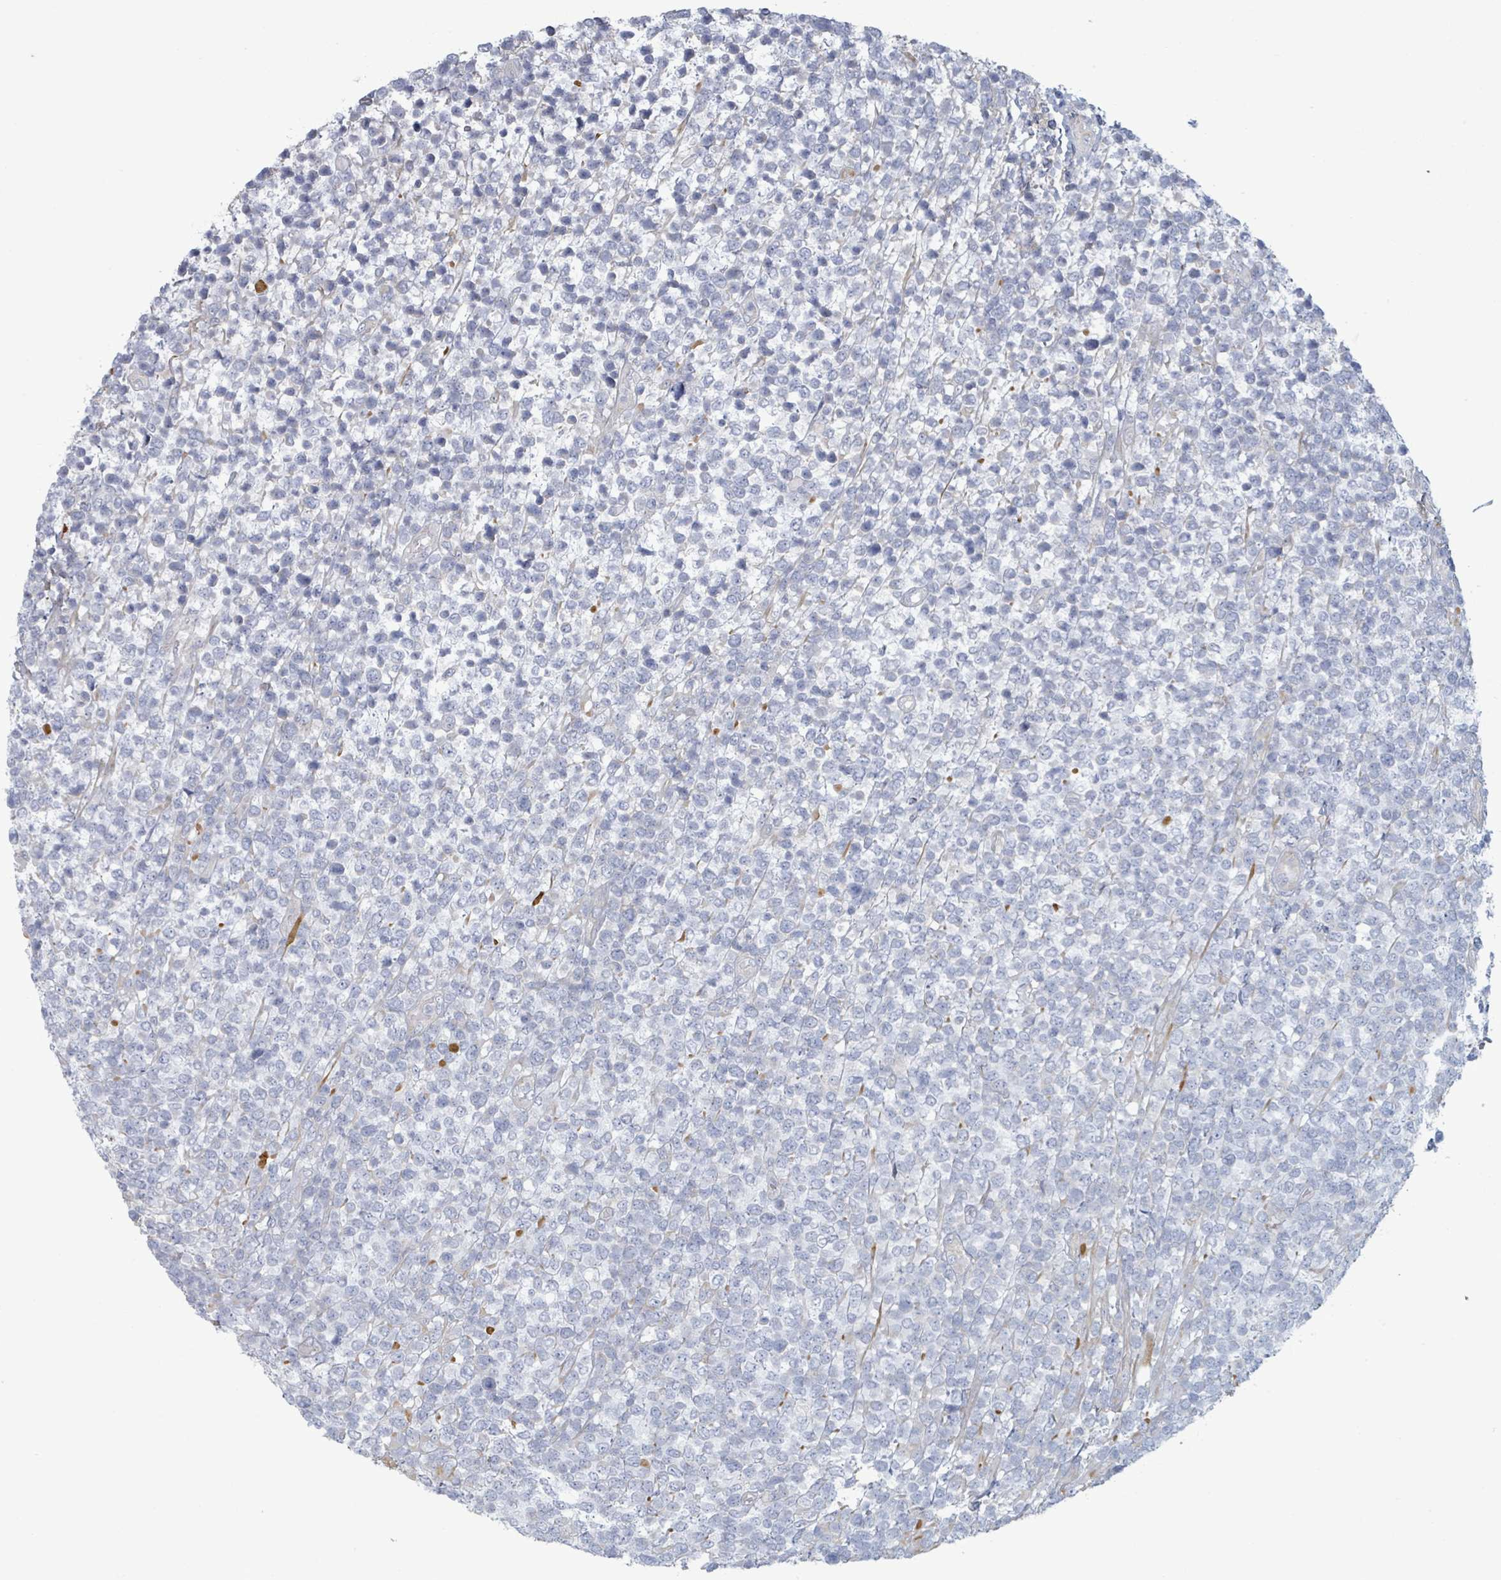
{"staining": {"intensity": "negative", "quantity": "none", "location": "none"}, "tissue": "lymphoma", "cell_type": "Tumor cells", "image_type": "cancer", "snomed": [{"axis": "morphology", "description": "Malignant lymphoma, non-Hodgkin's type, High grade"}, {"axis": "topography", "description": "Soft tissue"}], "caption": "Human lymphoma stained for a protein using IHC demonstrates no positivity in tumor cells.", "gene": "COL13A1", "patient": {"sex": "female", "age": 56}}